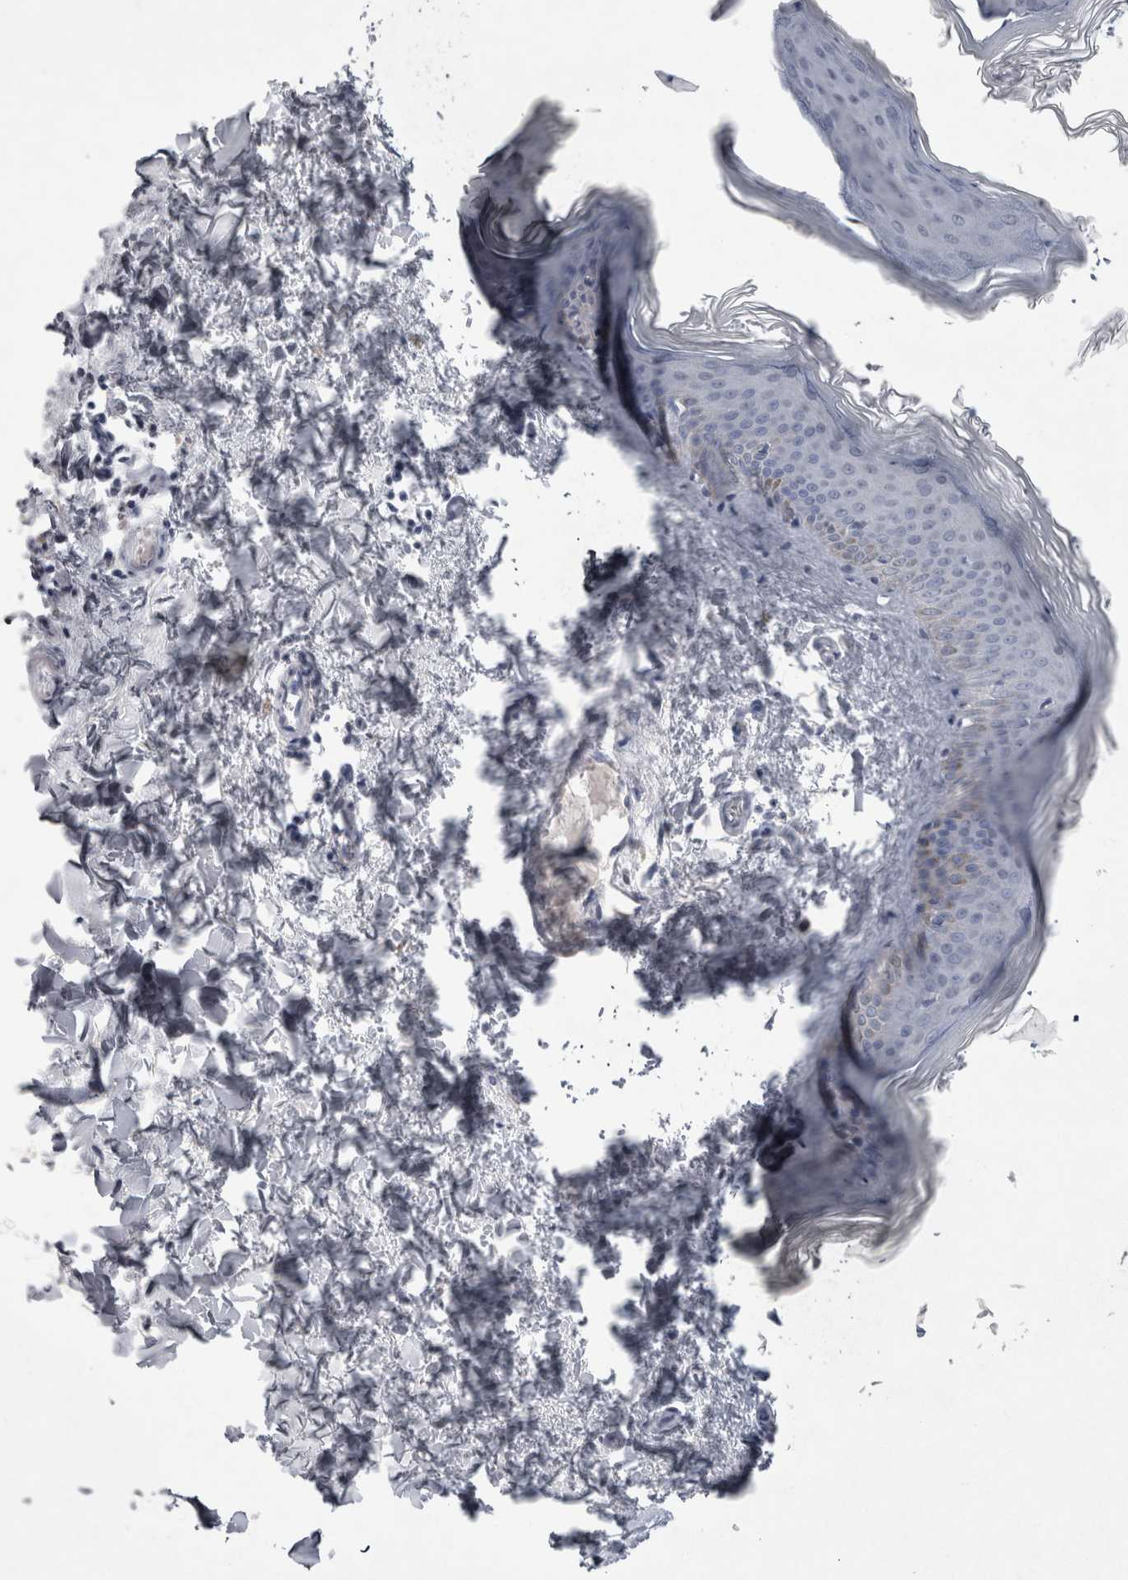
{"staining": {"intensity": "negative", "quantity": "none", "location": "none"}, "tissue": "skin", "cell_type": "Fibroblasts", "image_type": "normal", "snomed": [{"axis": "morphology", "description": "Normal tissue, NOS"}, {"axis": "topography", "description": "Skin"}], "caption": "Immunohistochemistry micrograph of unremarkable skin: skin stained with DAB shows no significant protein positivity in fibroblasts.", "gene": "PDX1", "patient": {"sex": "female", "age": 27}}